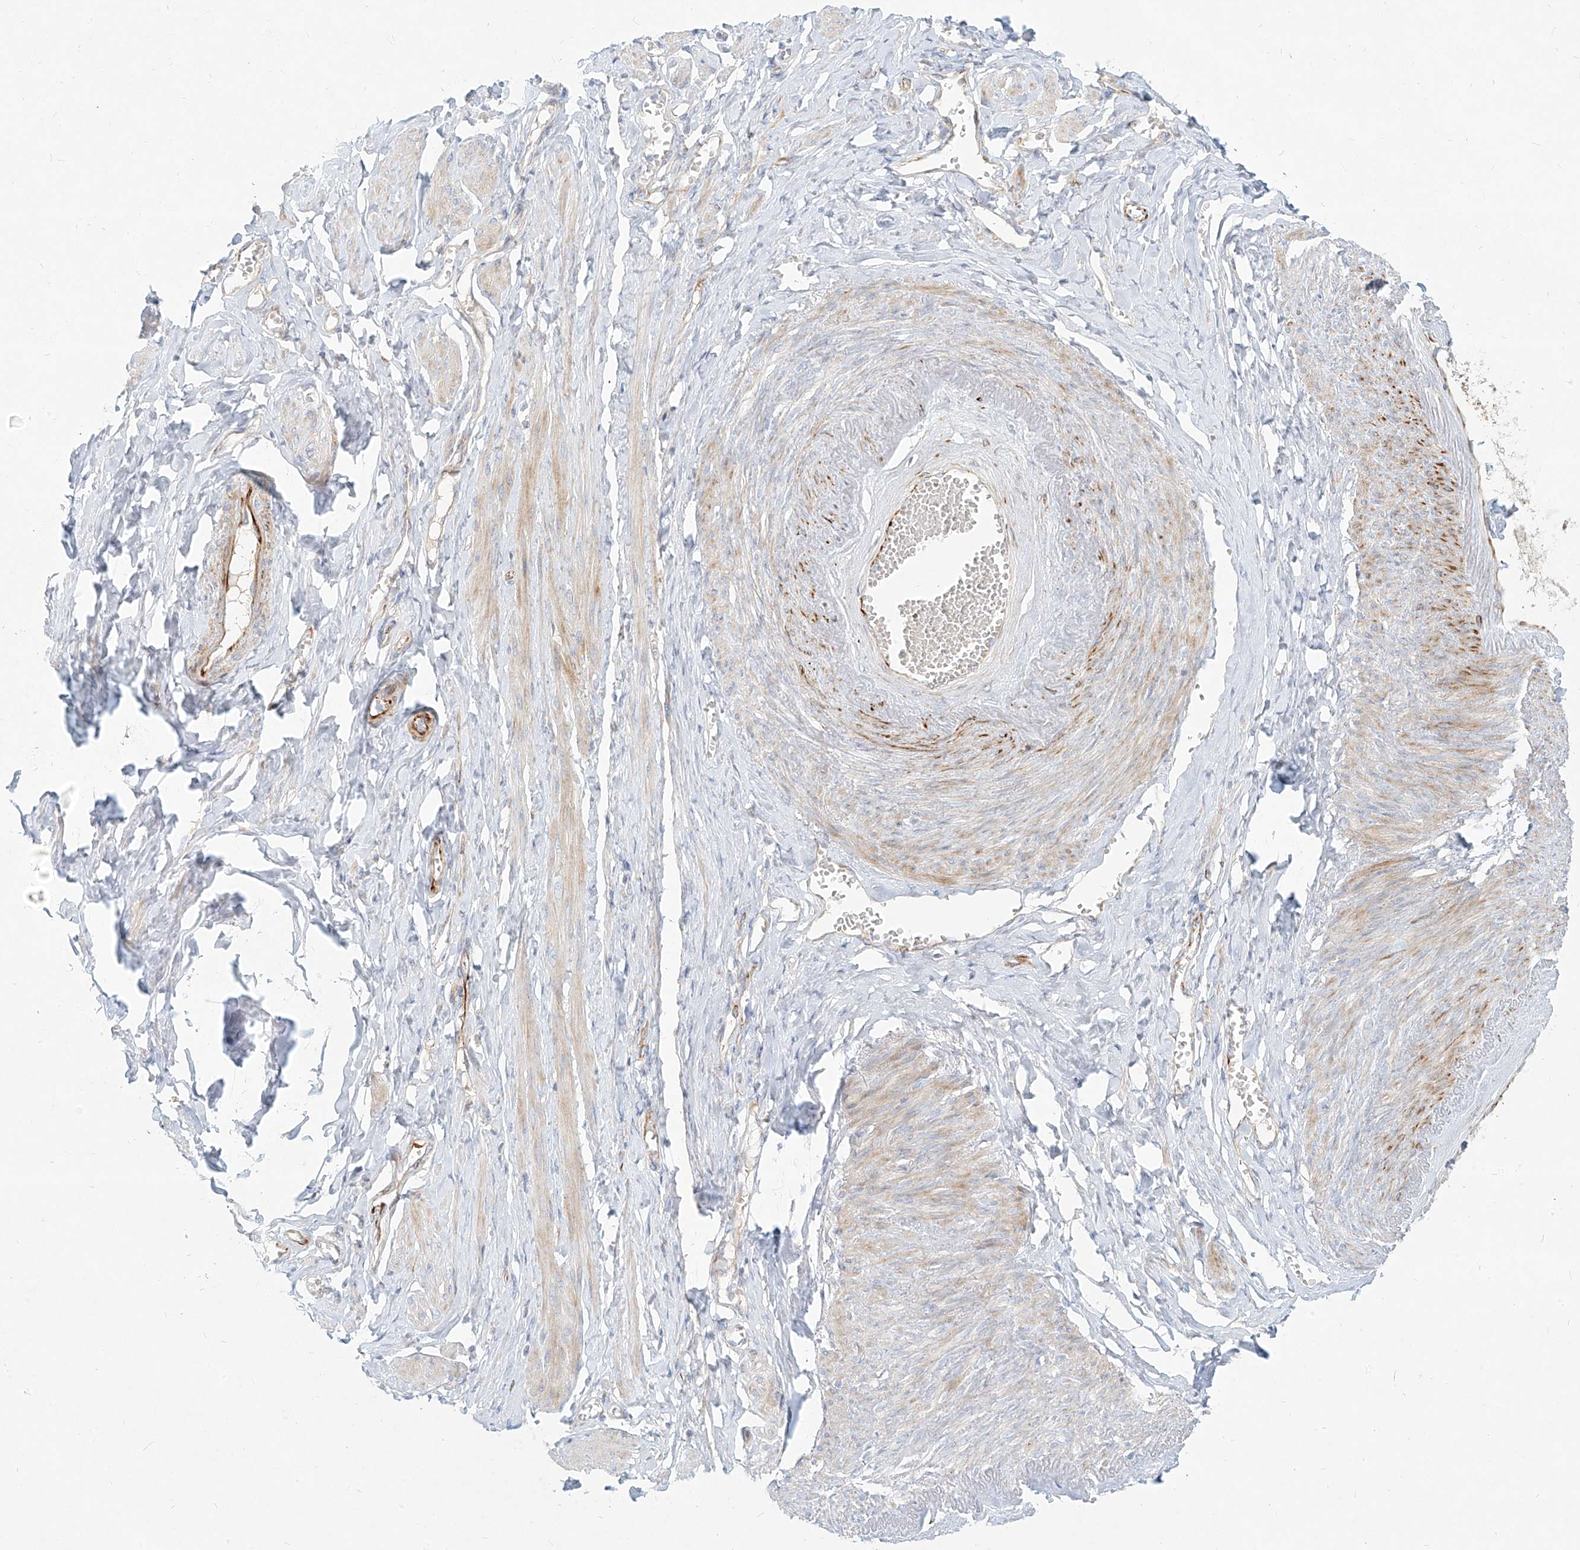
{"staining": {"intensity": "negative", "quantity": "none", "location": "none"}, "tissue": "adipose tissue", "cell_type": "Adipocytes", "image_type": "normal", "snomed": [{"axis": "morphology", "description": "Normal tissue, NOS"}, {"axis": "topography", "description": "Vascular tissue"}, {"axis": "topography", "description": "Fallopian tube"}, {"axis": "topography", "description": "Ovary"}], "caption": "Immunohistochemical staining of benign human adipose tissue demonstrates no significant expression in adipocytes. (DAB (3,3'-diaminobenzidine) IHC visualized using brightfield microscopy, high magnification).", "gene": "MTX2", "patient": {"sex": "female", "age": 67}}